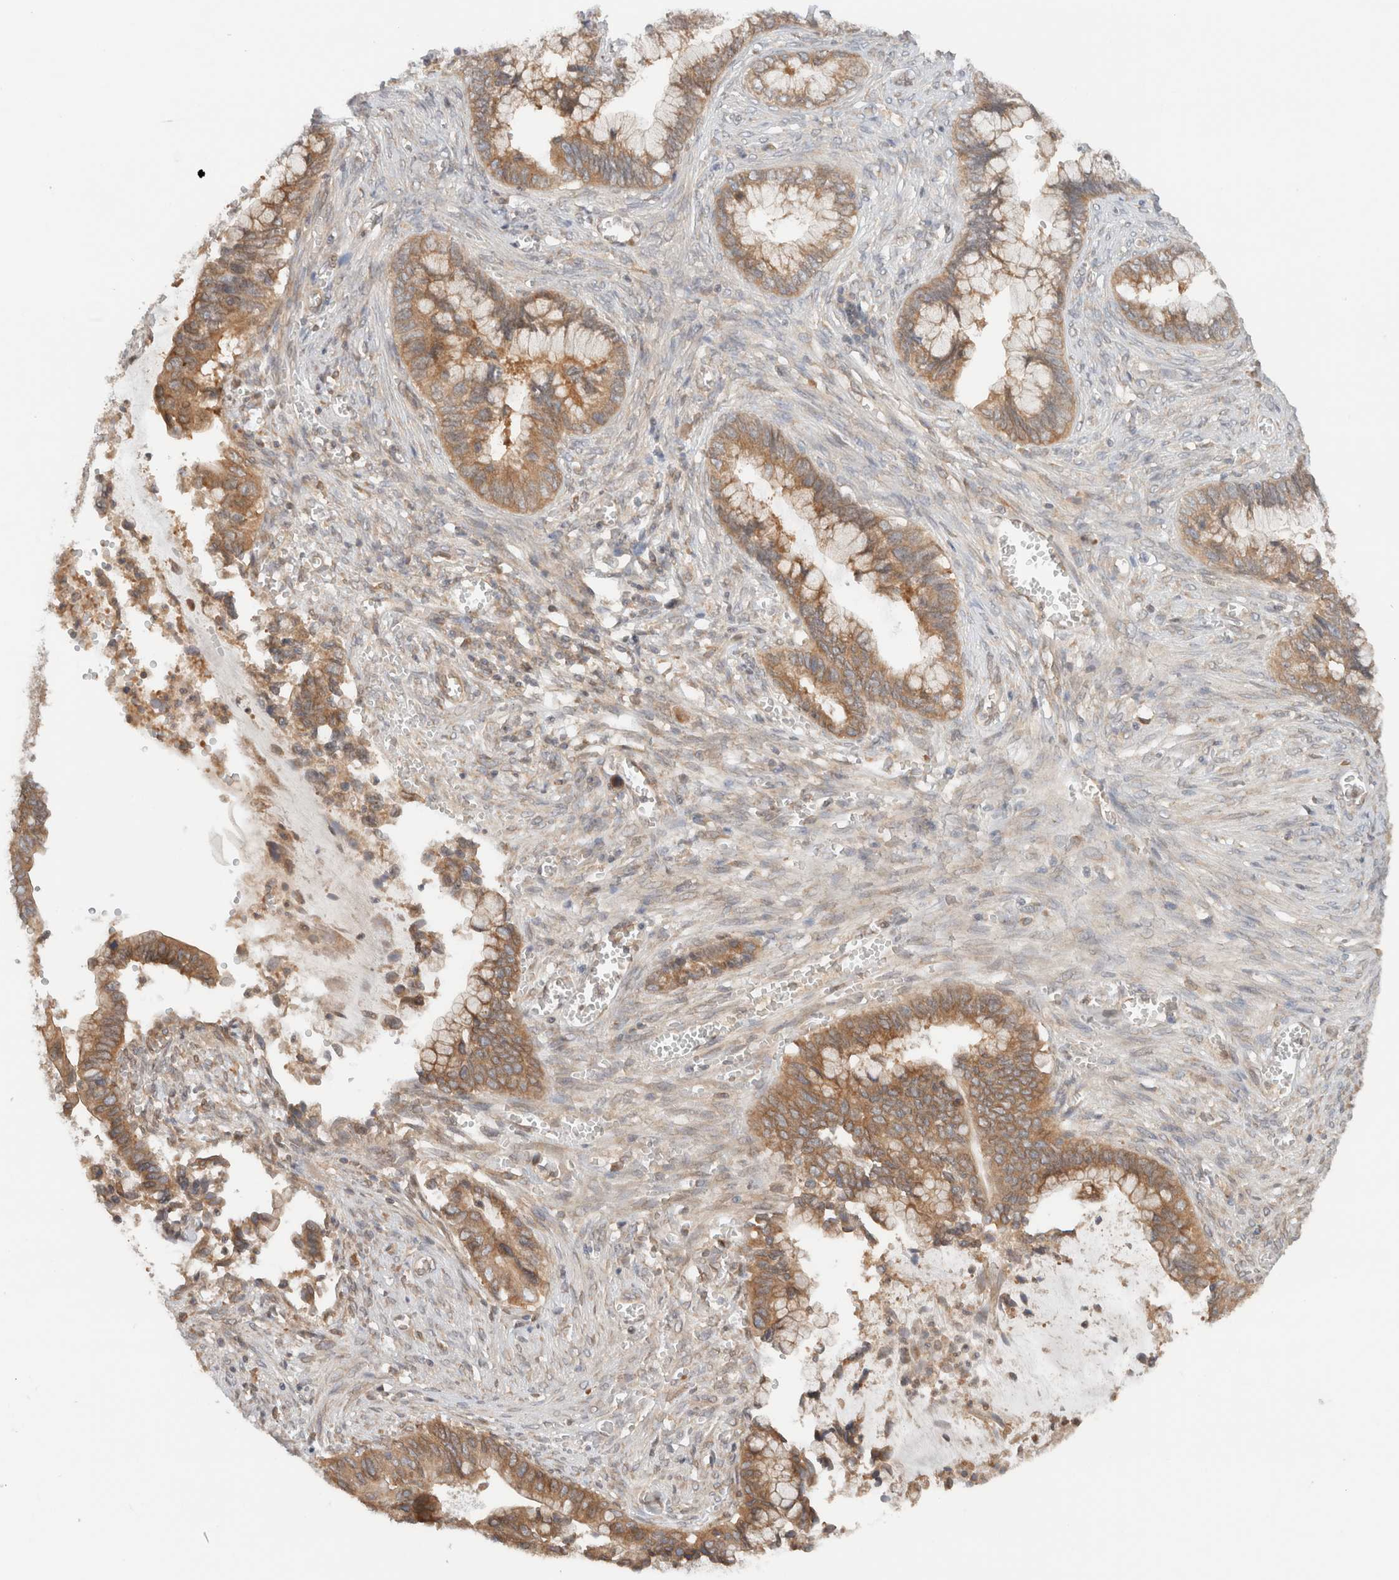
{"staining": {"intensity": "moderate", "quantity": ">75%", "location": "cytoplasmic/membranous"}, "tissue": "cervical cancer", "cell_type": "Tumor cells", "image_type": "cancer", "snomed": [{"axis": "morphology", "description": "Adenocarcinoma, NOS"}, {"axis": "topography", "description": "Cervix"}], "caption": "A brown stain labels moderate cytoplasmic/membranous expression of a protein in adenocarcinoma (cervical) tumor cells.", "gene": "ARFGEF2", "patient": {"sex": "female", "age": 44}}